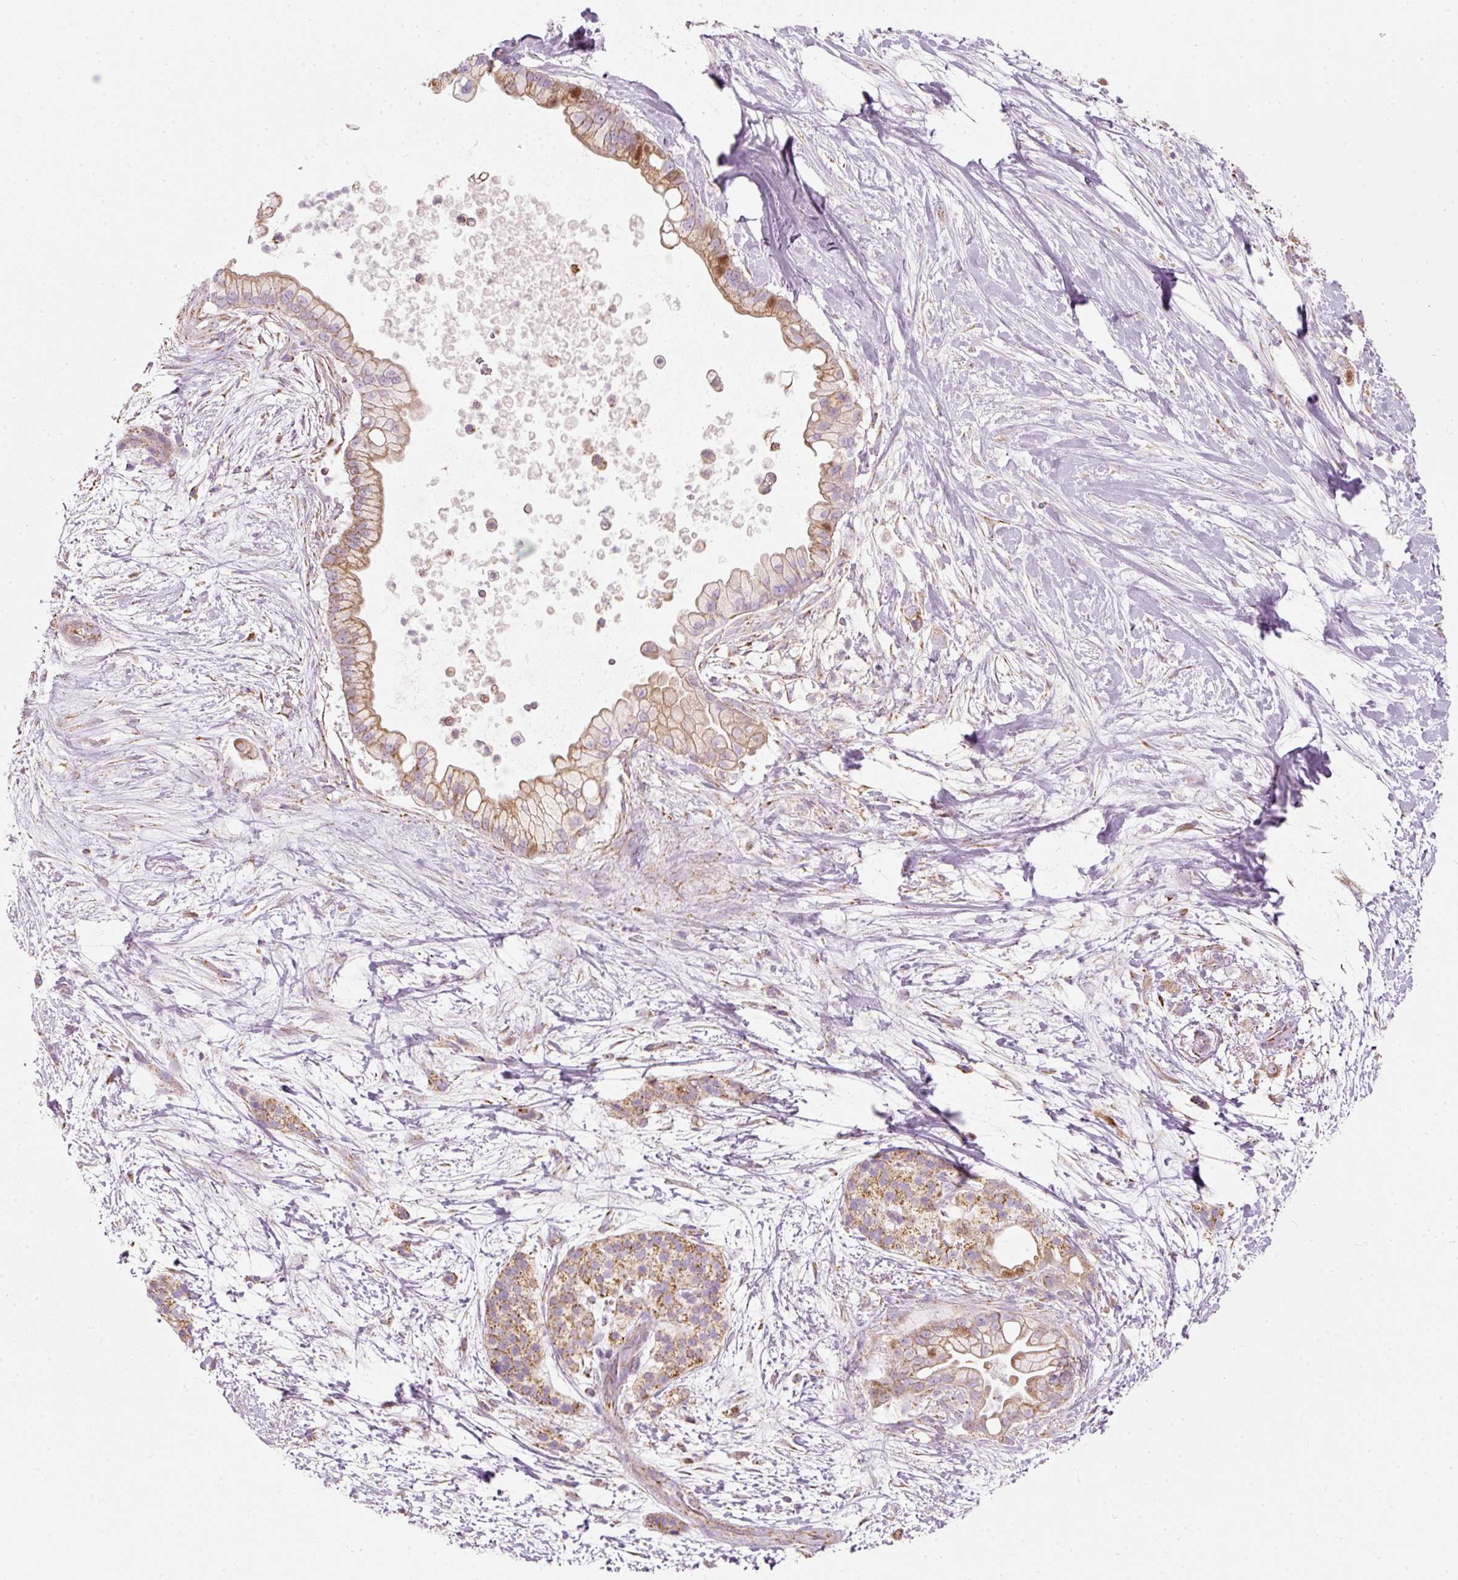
{"staining": {"intensity": "moderate", "quantity": ">75%", "location": "cytoplasmic/membranous,nuclear"}, "tissue": "pancreatic cancer", "cell_type": "Tumor cells", "image_type": "cancer", "snomed": [{"axis": "morphology", "description": "Adenocarcinoma, NOS"}, {"axis": "topography", "description": "Pancreas"}], "caption": "Immunohistochemistry histopathology image of human pancreatic cancer stained for a protein (brown), which reveals medium levels of moderate cytoplasmic/membranous and nuclear positivity in approximately >75% of tumor cells.", "gene": "DUT", "patient": {"sex": "female", "age": 69}}